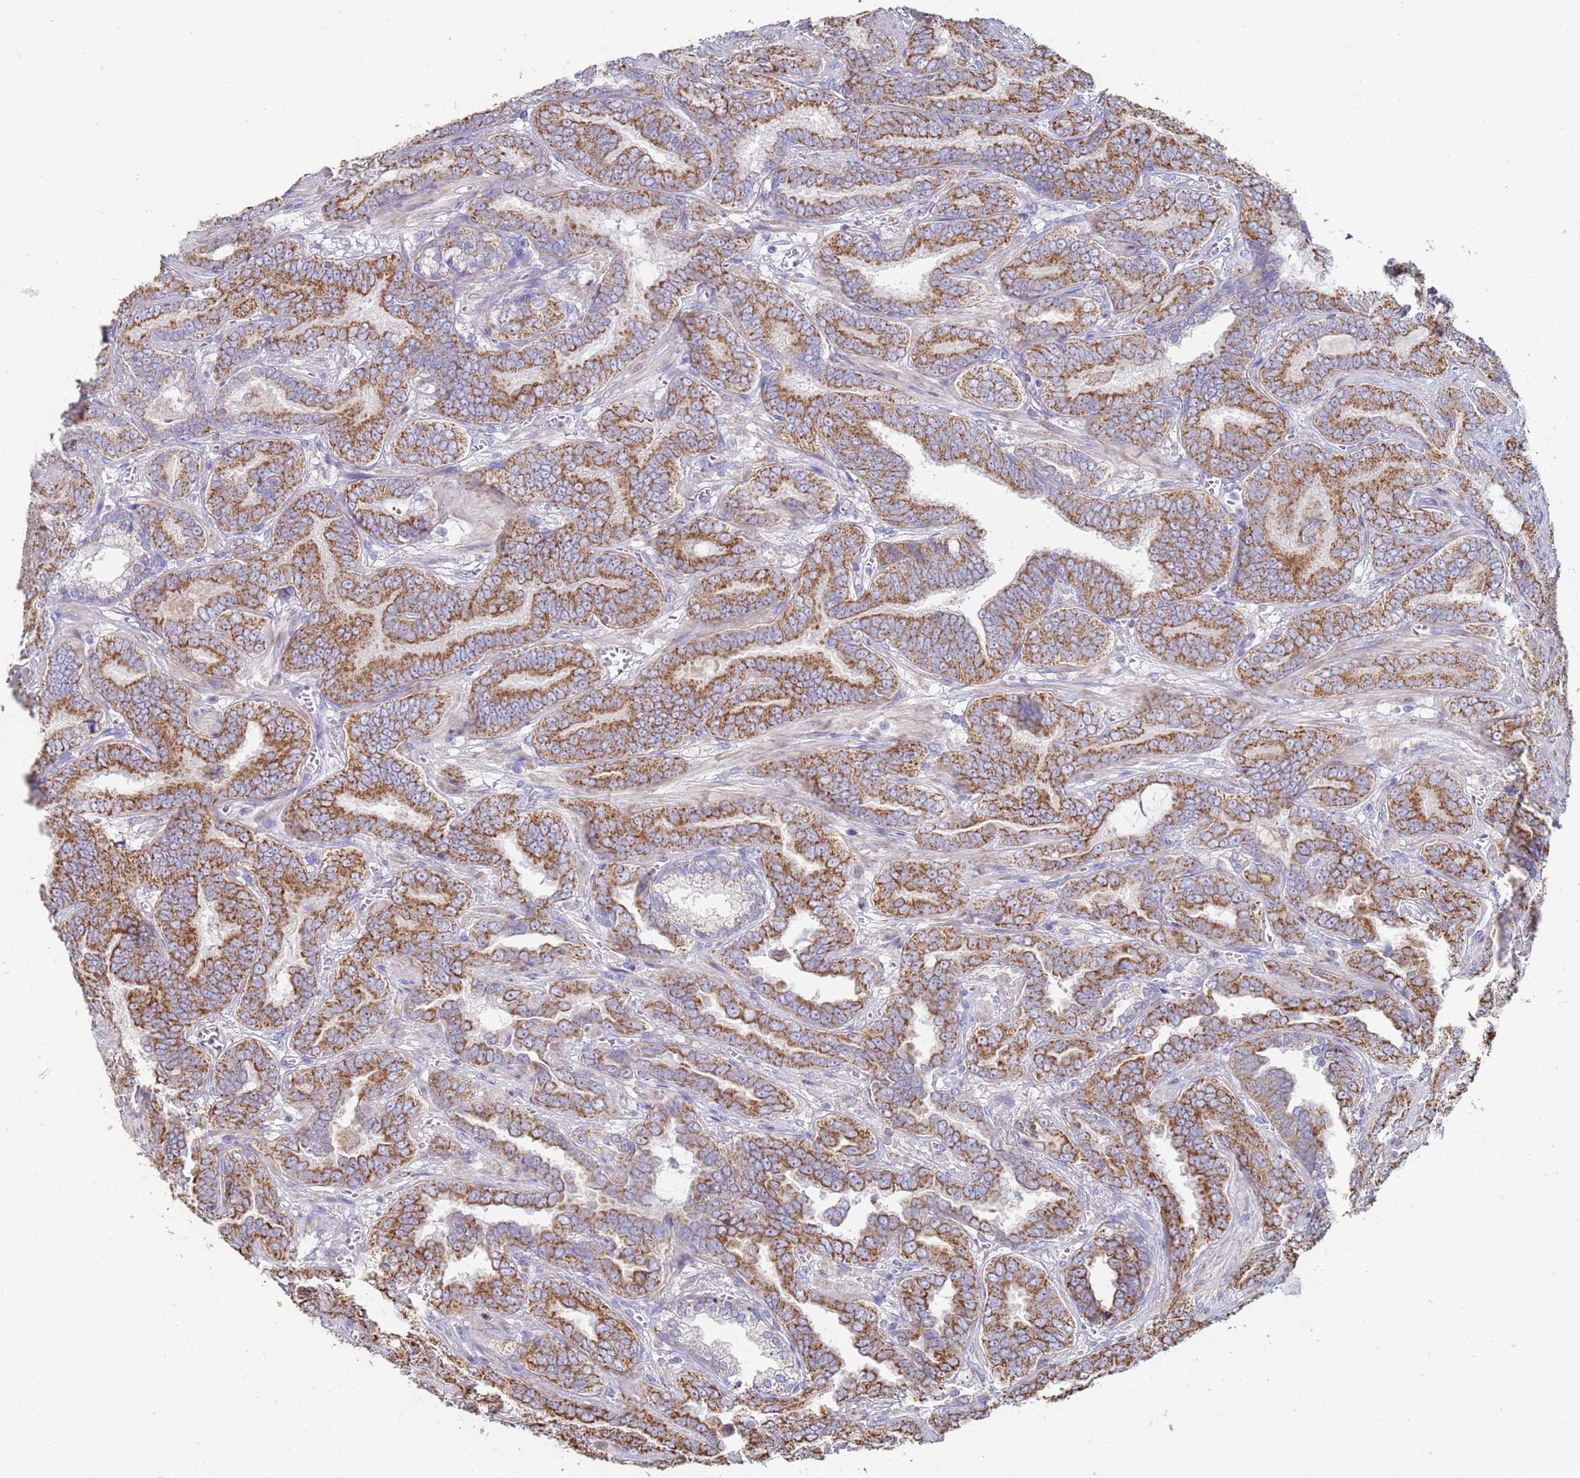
{"staining": {"intensity": "moderate", "quantity": ">75%", "location": "cytoplasmic/membranous"}, "tissue": "prostate cancer", "cell_type": "Tumor cells", "image_type": "cancer", "snomed": [{"axis": "morphology", "description": "Adenocarcinoma, High grade"}, {"axis": "topography", "description": "Prostate"}], "caption": "The photomicrograph exhibits immunohistochemical staining of adenocarcinoma (high-grade) (prostate). There is moderate cytoplasmic/membranous staining is appreciated in approximately >75% of tumor cells.", "gene": "UQCRH", "patient": {"sex": "male", "age": 67}}